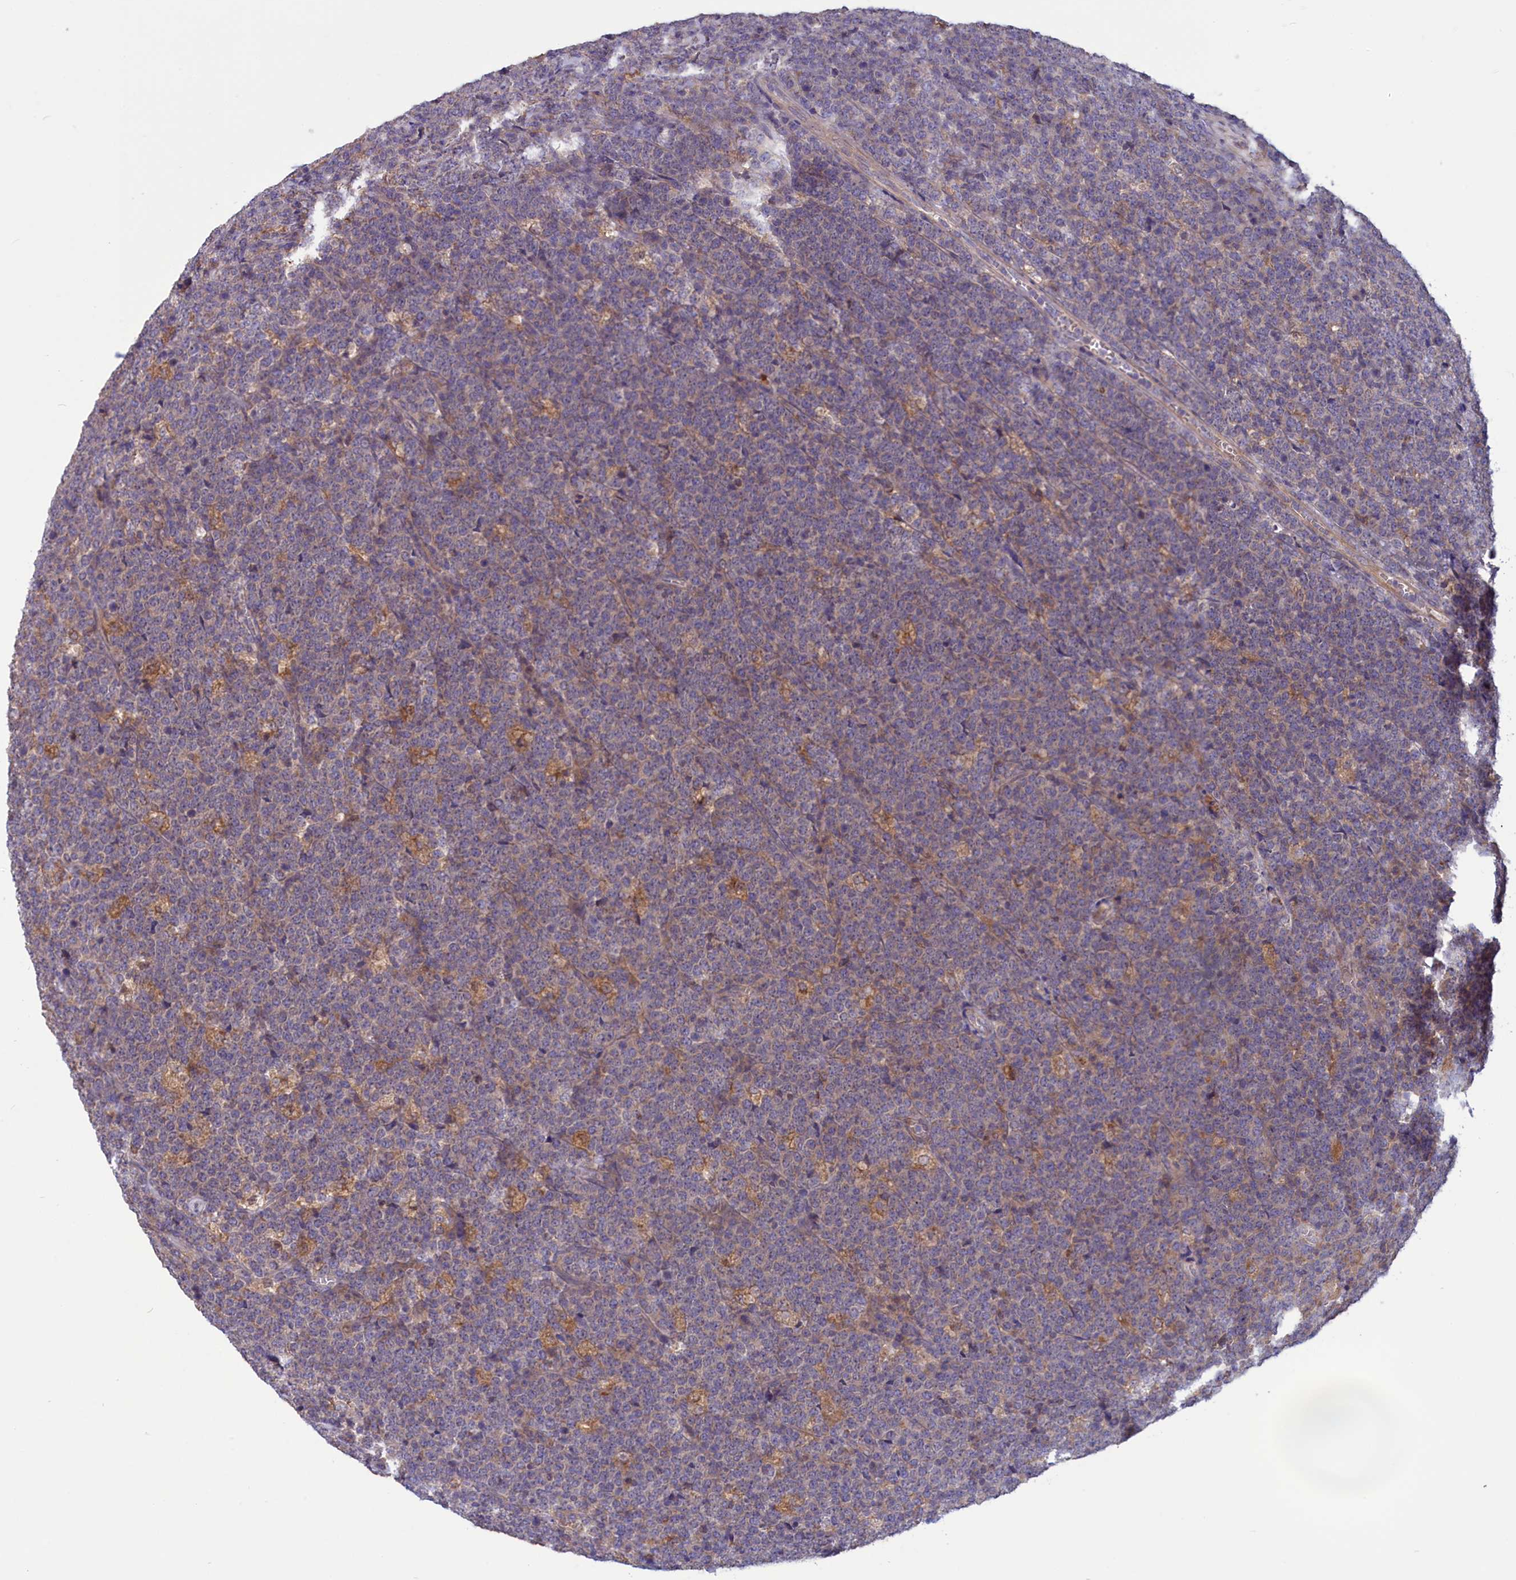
{"staining": {"intensity": "weak", "quantity": "<25%", "location": "cytoplasmic/membranous"}, "tissue": "lymphoma", "cell_type": "Tumor cells", "image_type": "cancer", "snomed": [{"axis": "morphology", "description": "Malignant lymphoma, non-Hodgkin's type, High grade"}, {"axis": "topography", "description": "Small intestine"}], "caption": "An image of malignant lymphoma, non-Hodgkin's type (high-grade) stained for a protein exhibits no brown staining in tumor cells.", "gene": "AMDHD2", "patient": {"sex": "male", "age": 8}}